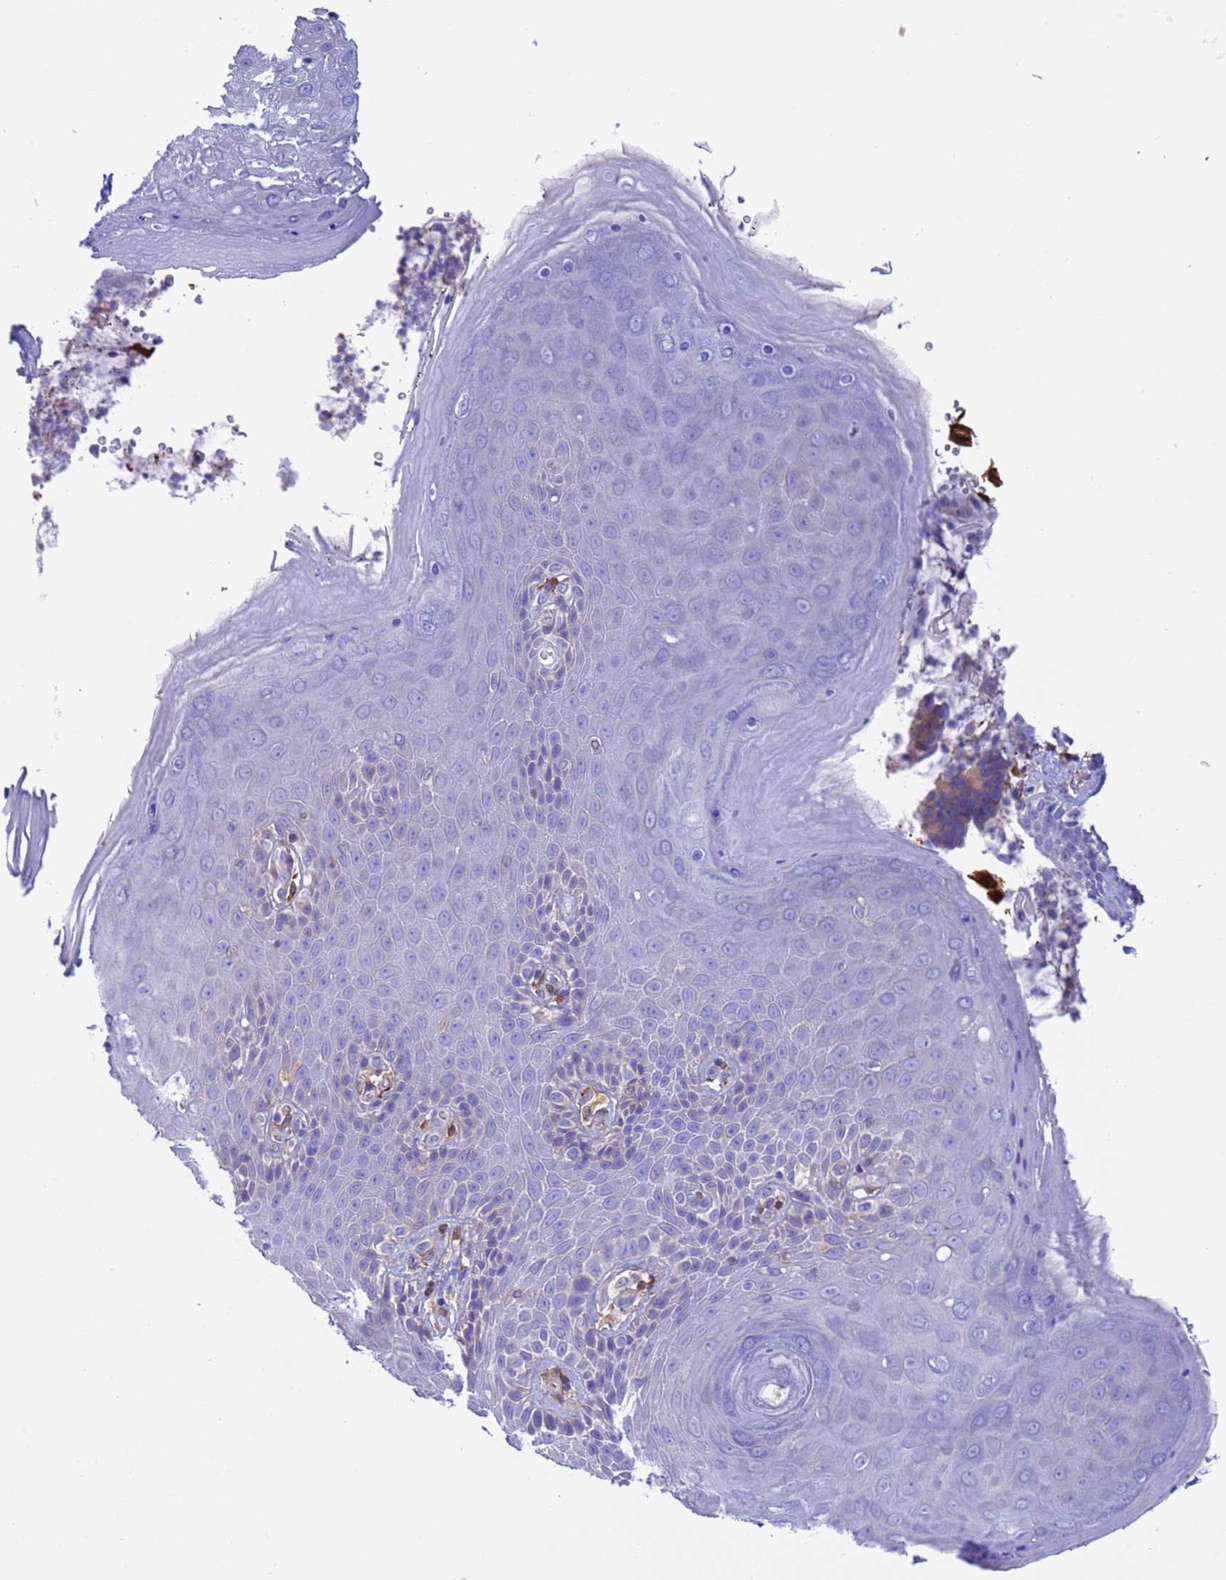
{"staining": {"intensity": "moderate", "quantity": "<25%", "location": "cytoplasmic/membranous"}, "tissue": "skin", "cell_type": "Epidermal cells", "image_type": "normal", "snomed": [{"axis": "morphology", "description": "Normal tissue, NOS"}, {"axis": "topography", "description": "Anal"}], "caption": "Skin stained with a brown dye reveals moderate cytoplasmic/membranous positive staining in approximately <25% of epidermal cells.", "gene": "C6orf47", "patient": {"sex": "female", "age": 89}}